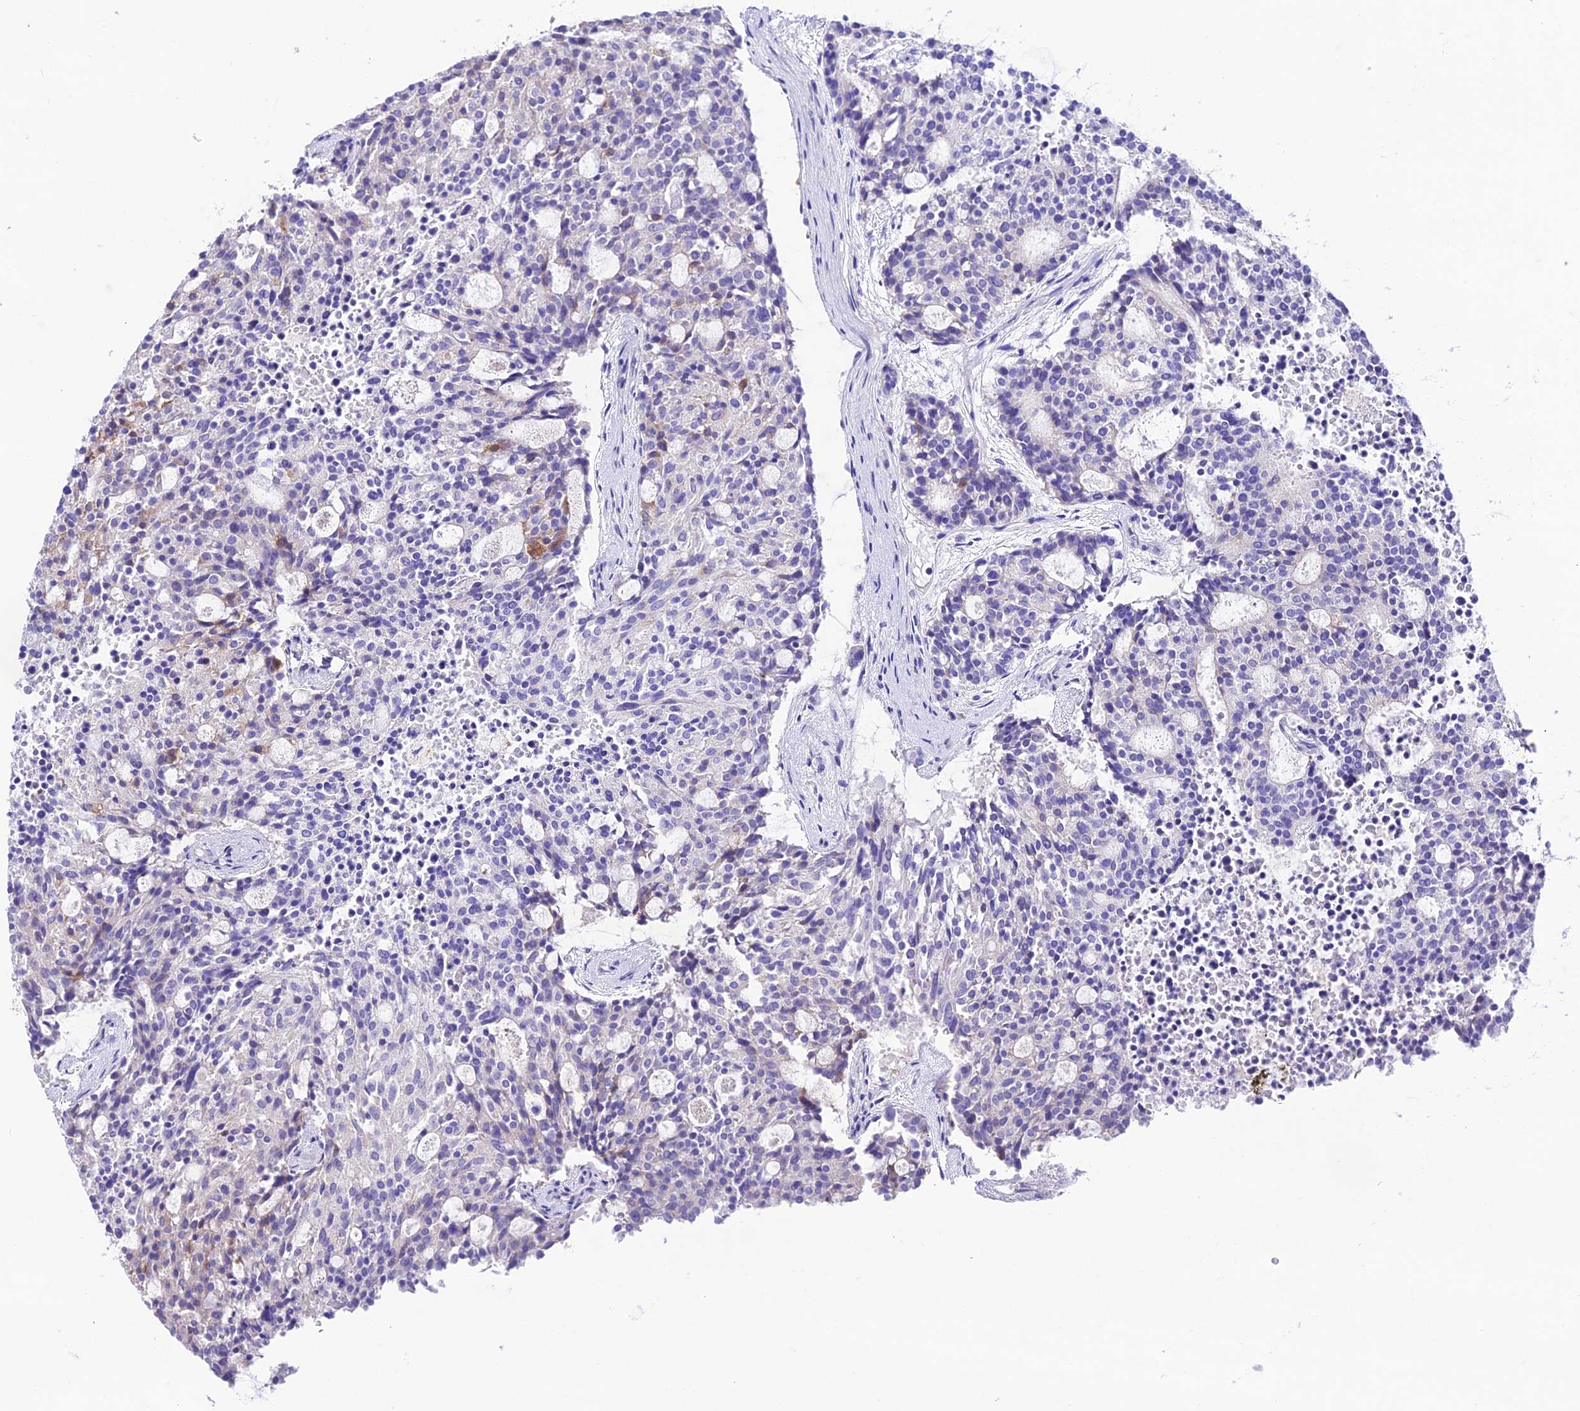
{"staining": {"intensity": "negative", "quantity": "none", "location": "none"}, "tissue": "carcinoid", "cell_type": "Tumor cells", "image_type": "cancer", "snomed": [{"axis": "morphology", "description": "Carcinoid, malignant, NOS"}, {"axis": "topography", "description": "Pancreas"}], "caption": "Immunohistochemical staining of human malignant carcinoid exhibits no significant staining in tumor cells.", "gene": "NLRP6", "patient": {"sex": "female", "age": 54}}